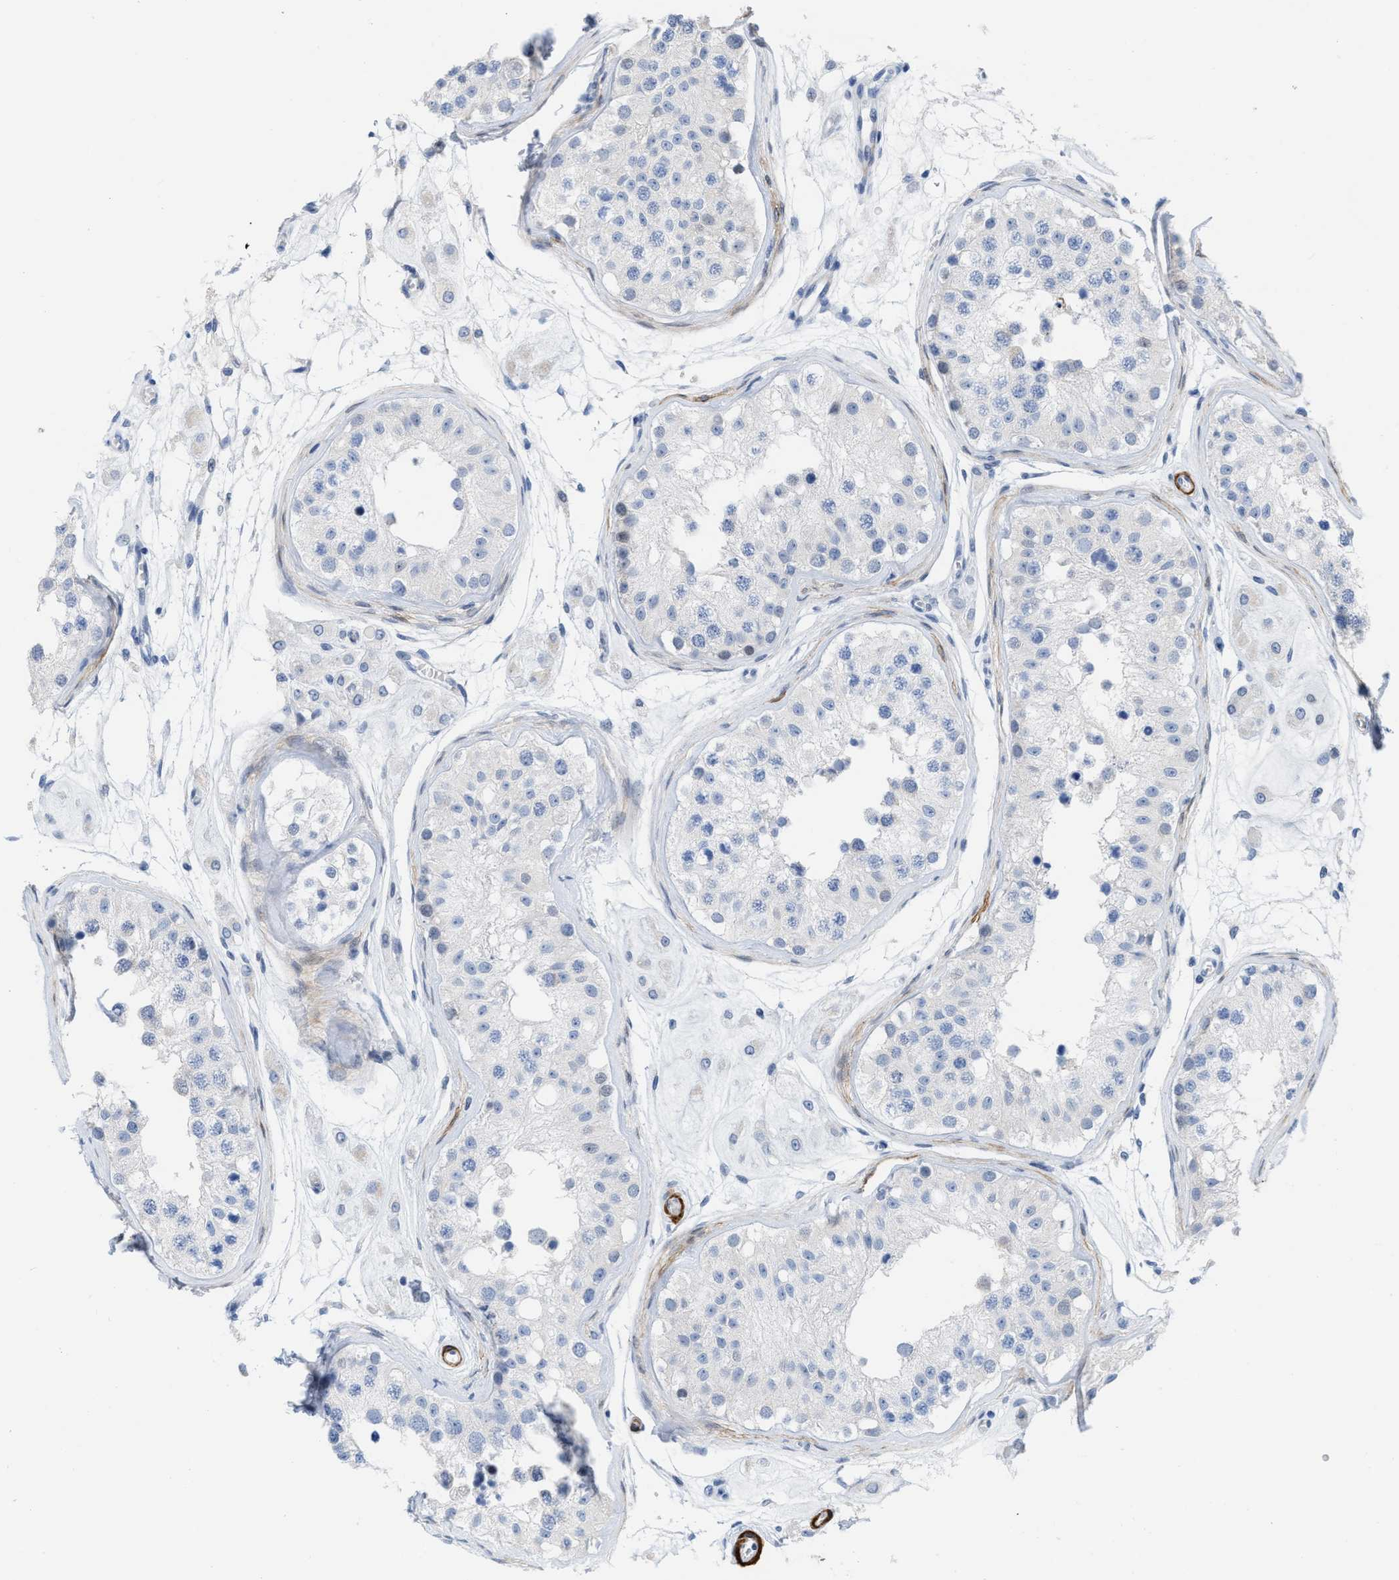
{"staining": {"intensity": "weak", "quantity": "25%-75%", "location": "cytoplasmic/membranous"}, "tissue": "testis", "cell_type": "Cells in seminiferous ducts", "image_type": "normal", "snomed": [{"axis": "morphology", "description": "Normal tissue, NOS"}, {"axis": "morphology", "description": "Adenocarcinoma, metastatic, NOS"}, {"axis": "topography", "description": "Testis"}], "caption": "Testis stained with immunohistochemistry (IHC) demonstrates weak cytoplasmic/membranous expression in approximately 25%-75% of cells in seminiferous ducts.", "gene": "TAGLN", "patient": {"sex": "male", "age": 26}}